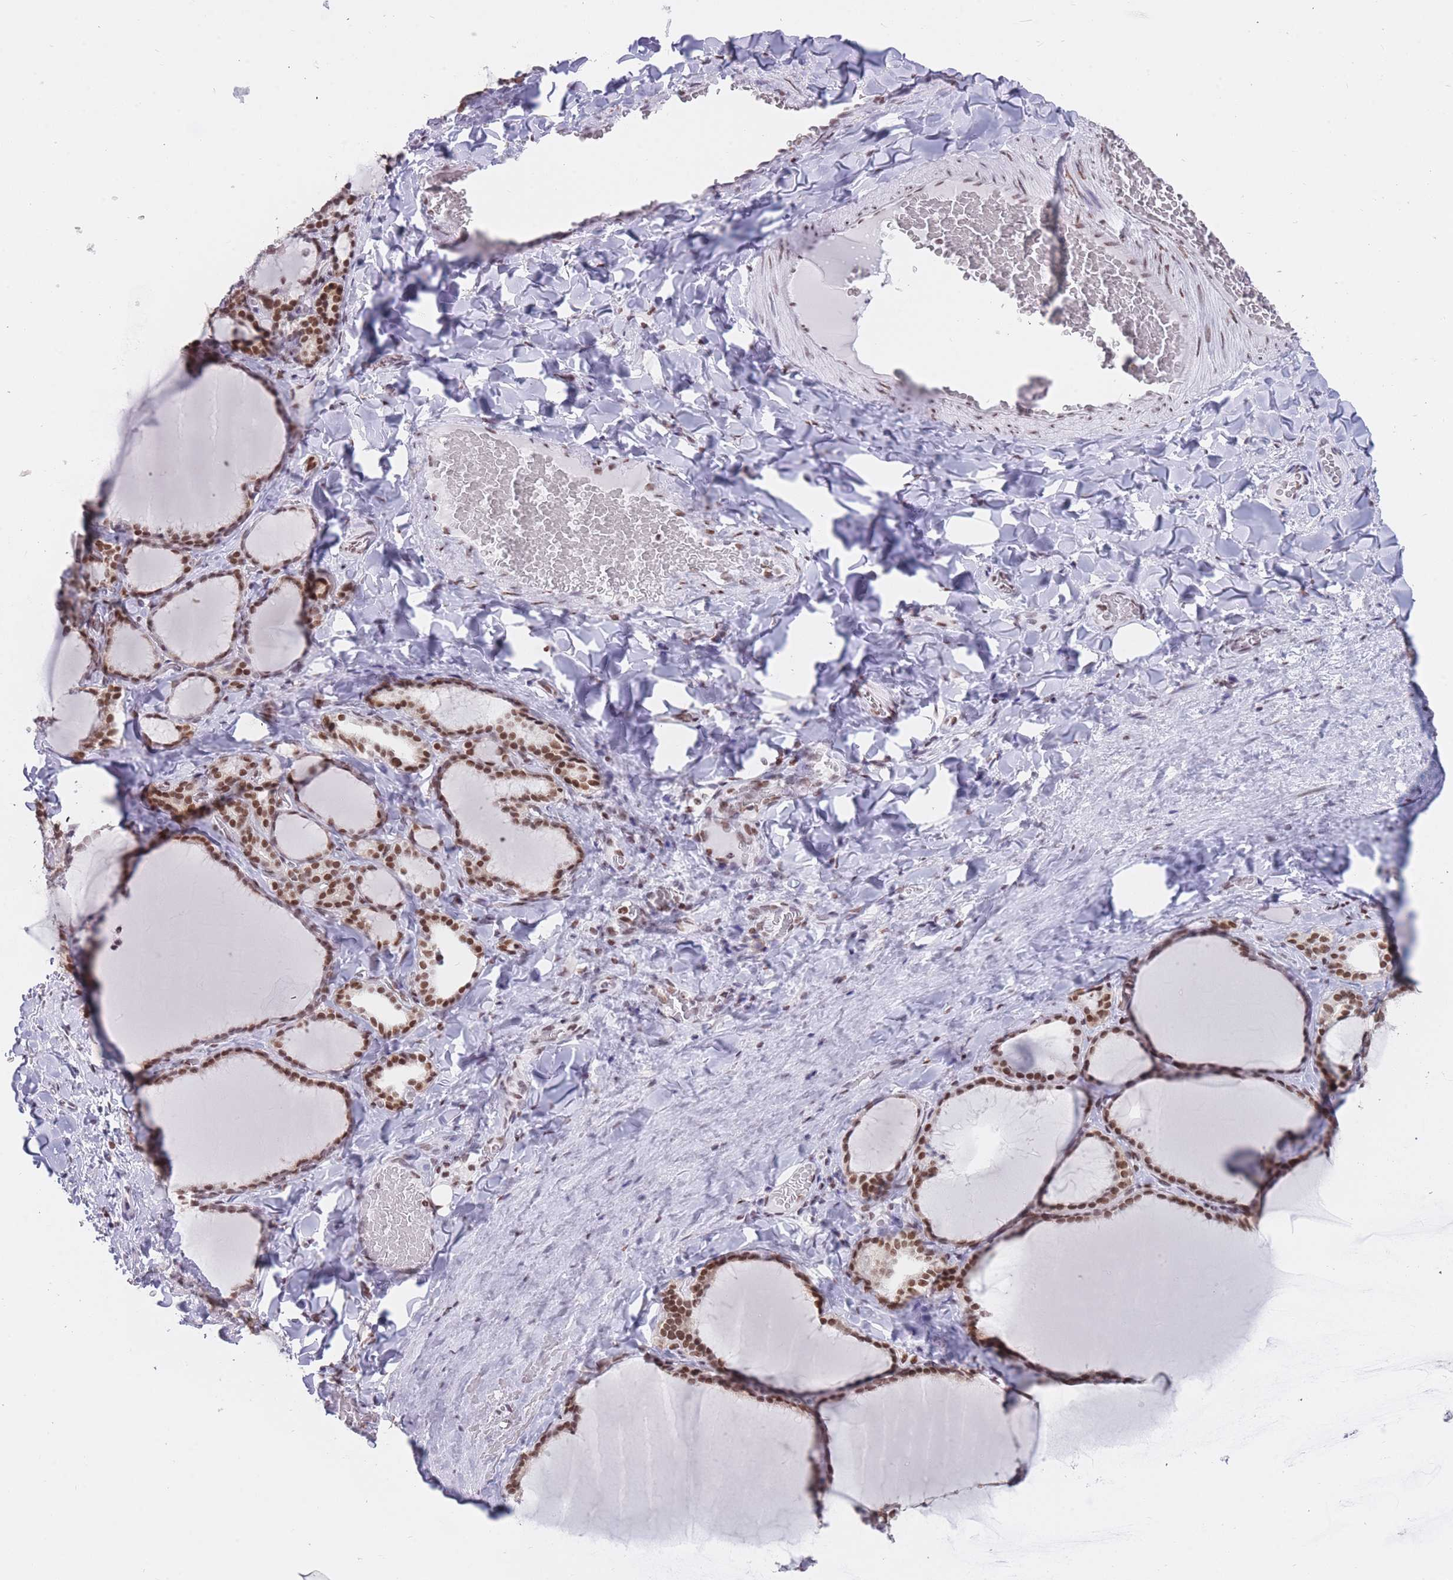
{"staining": {"intensity": "strong", "quantity": ">75%", "location": "nuclear"}, "tissue": "thyroid gland", "cell_type": "Glandular cells", "image_type": "normal", "snomed": [{"axis": "morphology", "description": "Normal tissue, NOS"}, {"axis": "topography", "description": "Thyroid gland"}], "caption": "High-magnification brightfield microscopy of normal thyroid gland stained with DAB (brown) and counterstained with hematoxylin (blue). glandular cells exhibit strong nuclear expression is present in approximately>75% of cells.", "gene": "HNRNPUL1", "patient": {"sex": "female", "age": 31}}